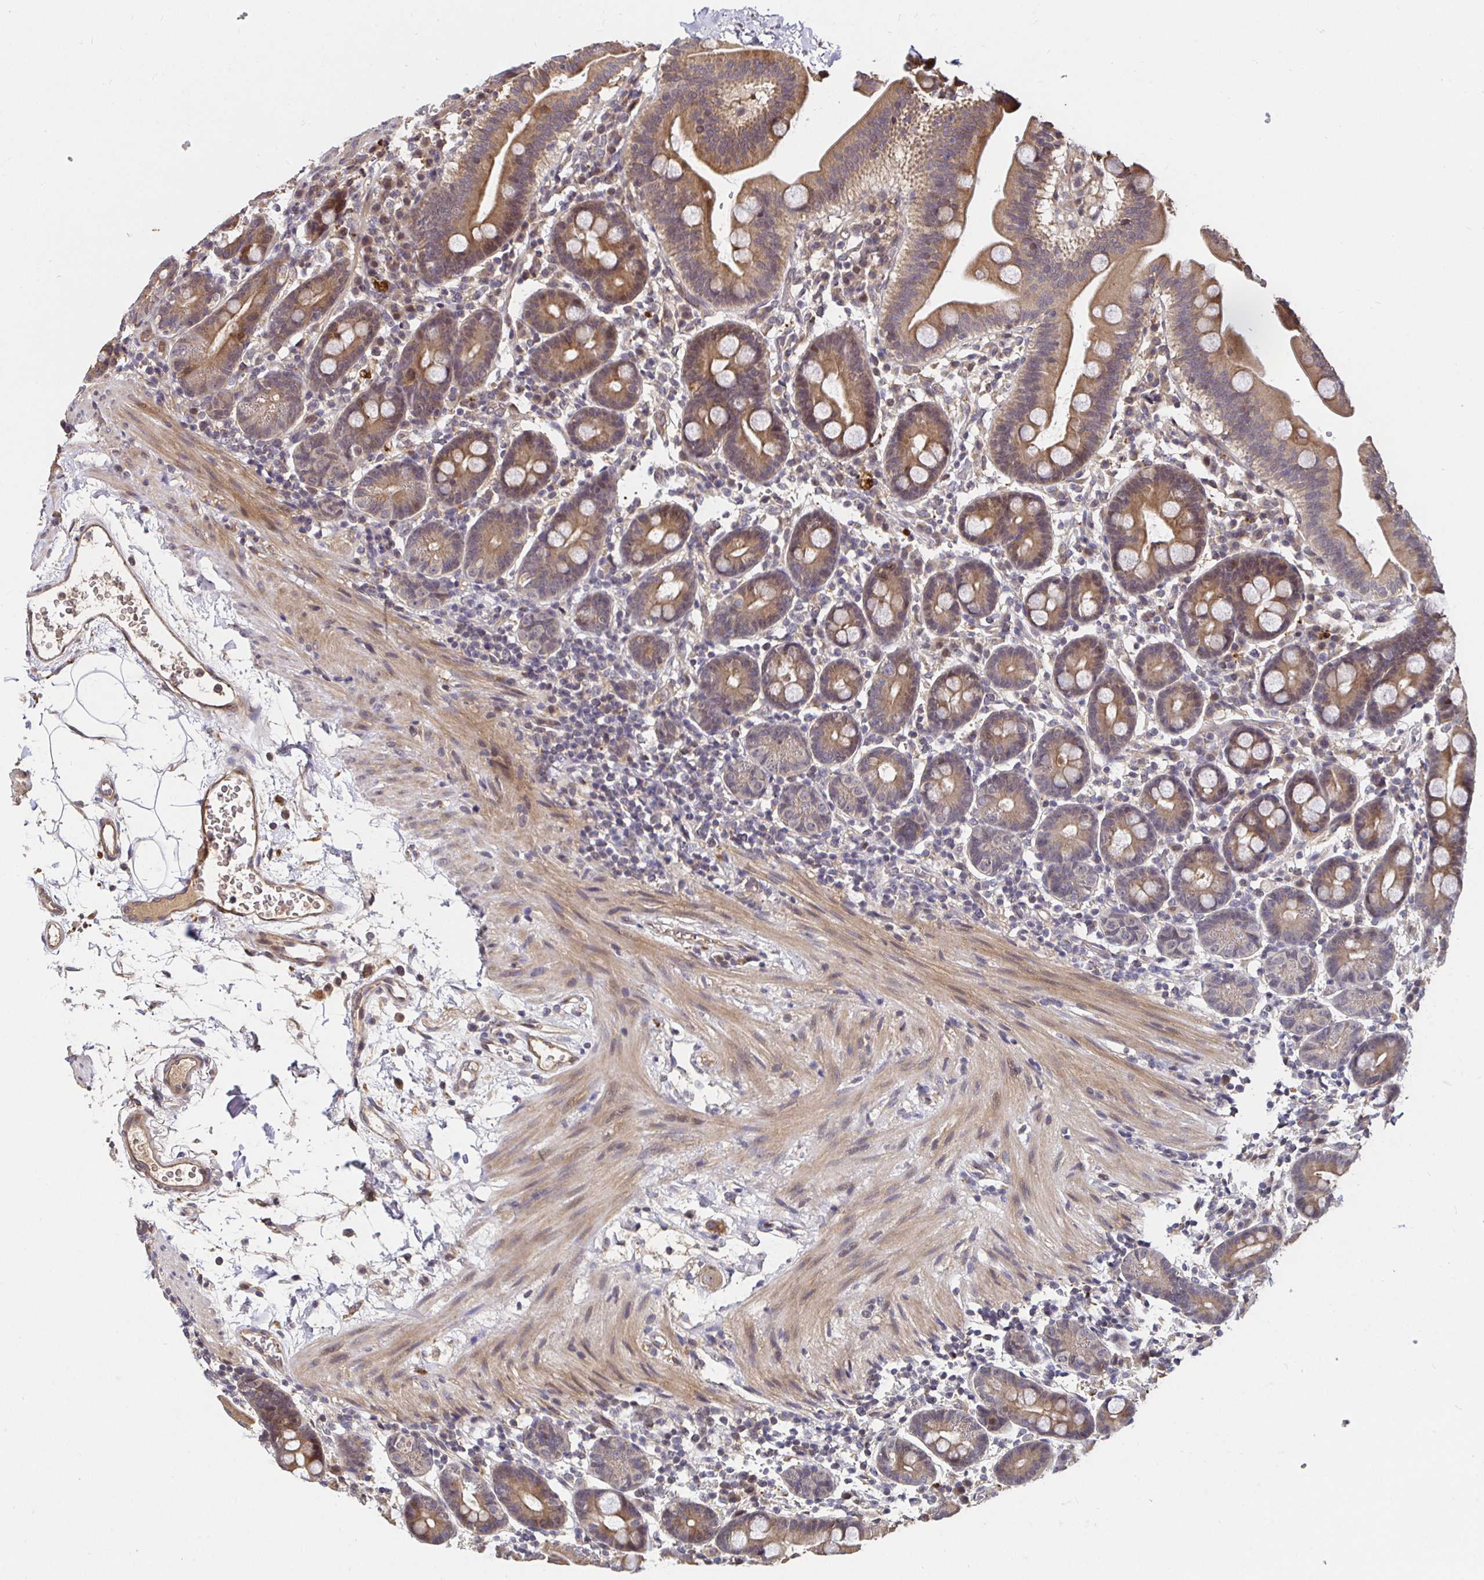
{"staining": {"intensity": "moderate", "quantity": ">75%", "location": "cytoplasmic/membranous"}, "tissue": "duodenum", "cell_type": "Glandular cells", "image_type": "normal", "snomed": [{"axis": "morphology", "description": "Normal tissue, NOS"}, {"axis": "topography", "description": "Pancreas"}, {"axis": "topography", "description": "Duodenum"}], "caption": "Normal duodenum demonstrates moderate cytoplasmic/membranous expression in approximately >75% of glandular cells, visualized by immunohistochemistry. (Stains: DAB in brown, nuclei in blue, Microscopy: brightfield microscopy at high magnification).", "gene": "SMYD3", "patient": {"sex": "male", "age": 59}}